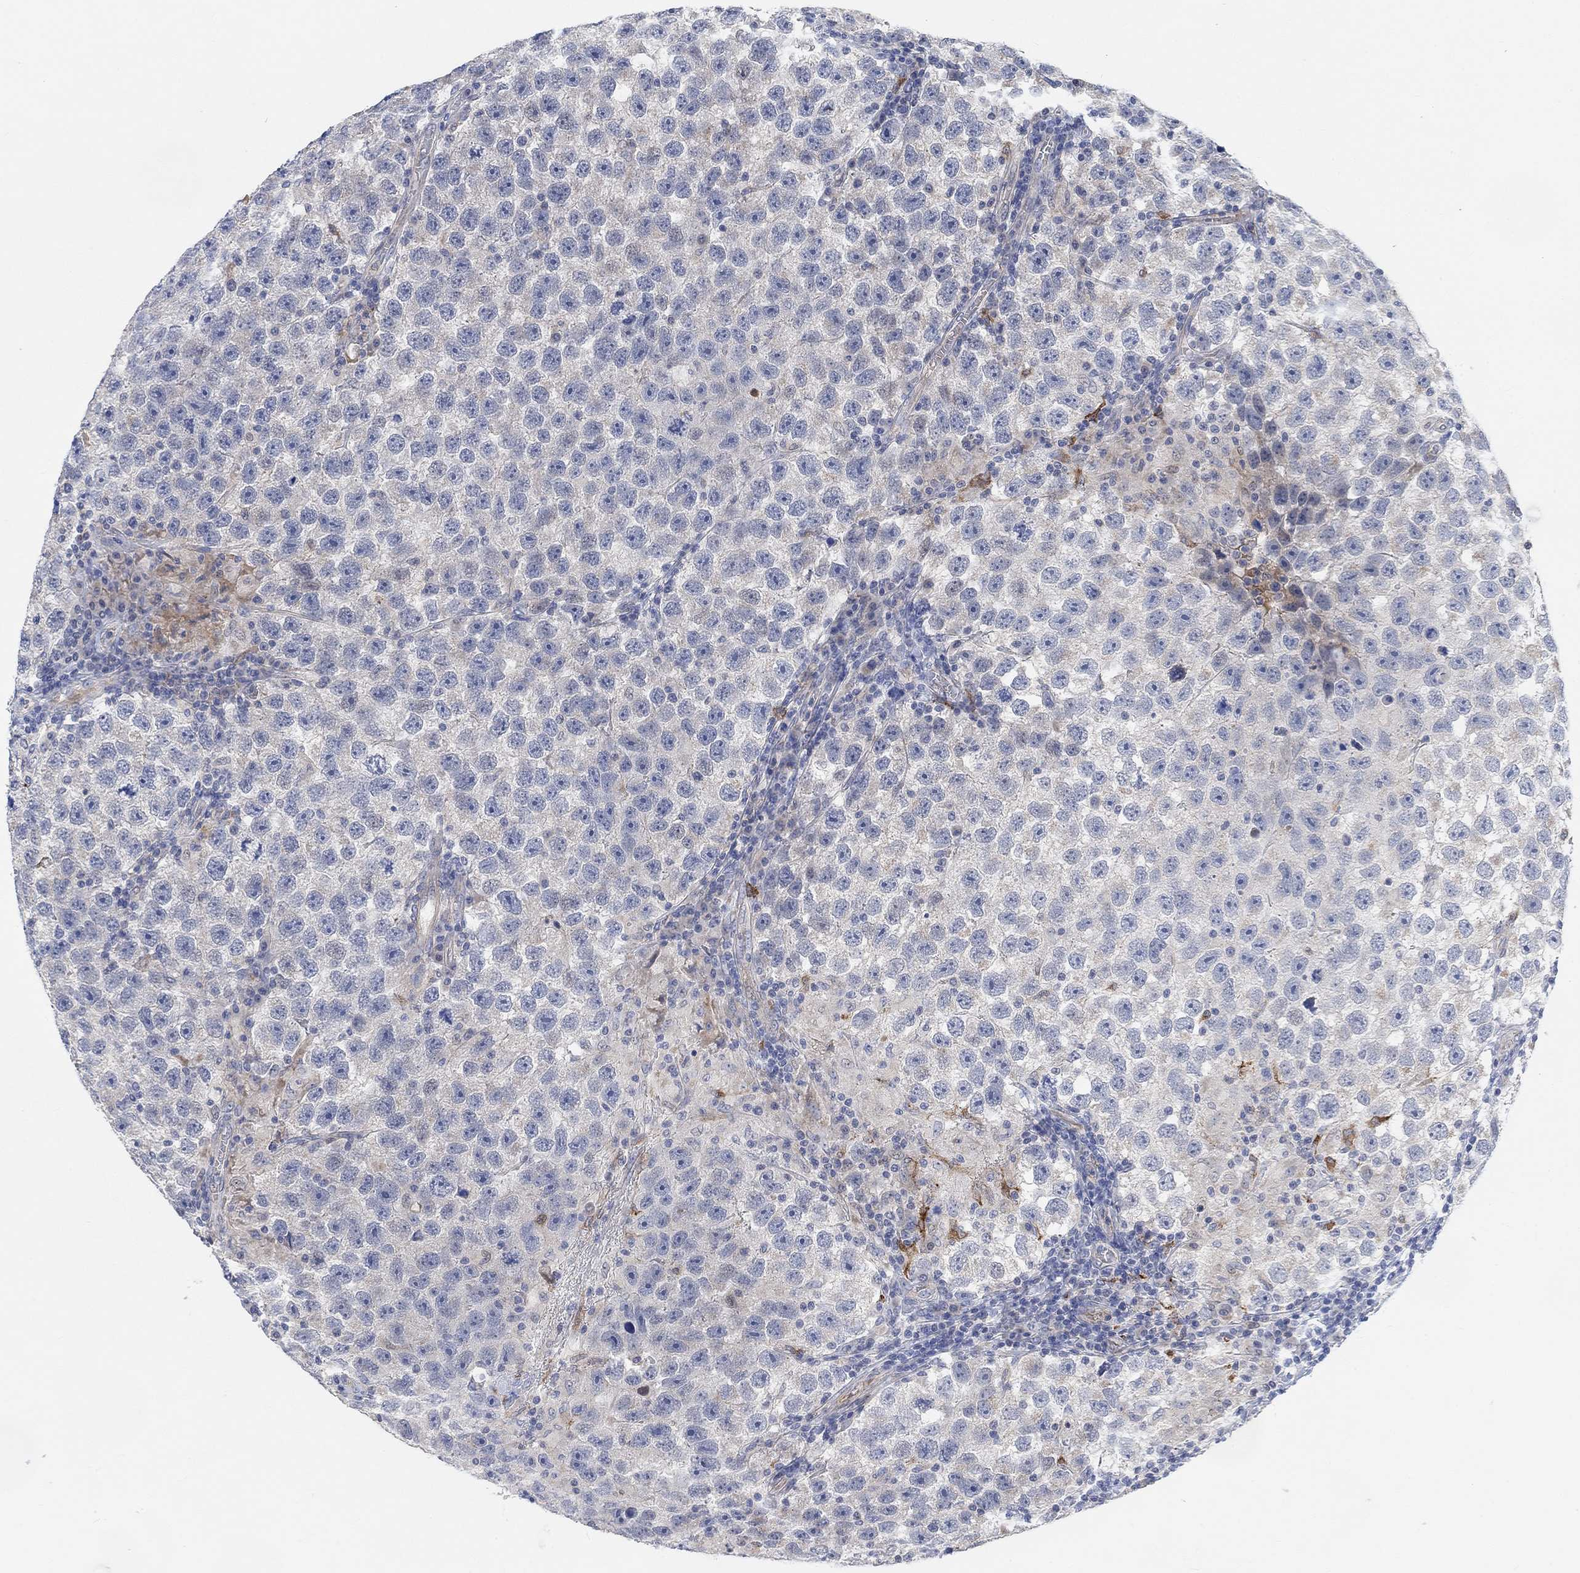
{"staining": {"intensity": "negative", "quantity": "none", "location": "none"}, "tissue": "testis cancer", "cell_type": "Tumor cells", "image_type": "cancer", "snomed": [{"axis": "morphology", "description": "Seminoma, NOS"}, {"axis": "topography", "description": "Testis"}], "caption": "The micrograph exhibits no significant staining in tumor cells of testis seminoma.", "gene": "HCRTR1", "patient": {"sex": "male", "age": 26}}